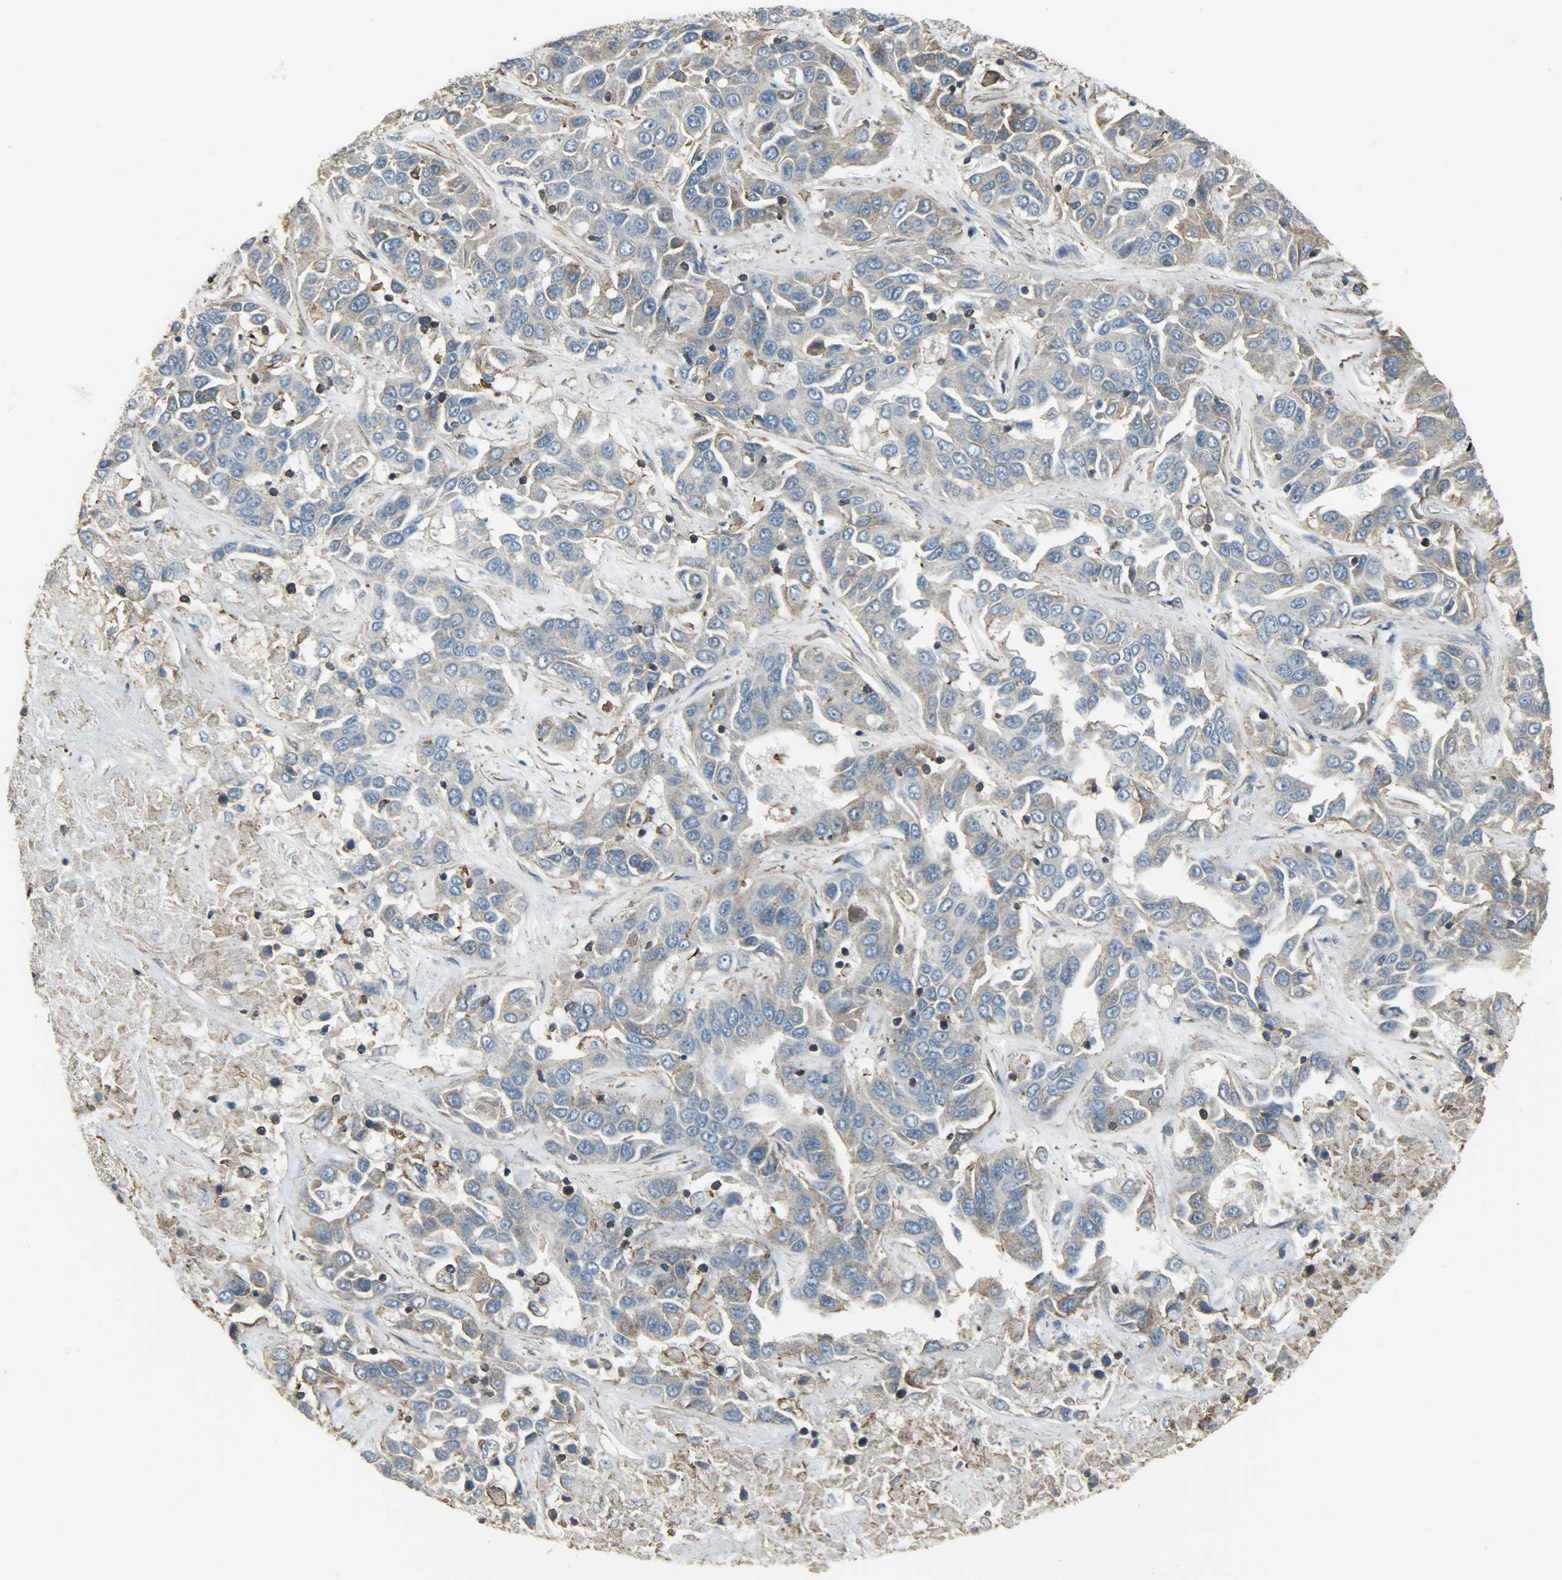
{"staining": {"intensity": "moderate", "quantity": ">75%", "location": "cytoplasmic/membranous"}, "tissue": "liver cancer", "cell_type": "Tumor cells", "image_type": "cancer", "snomed": [{"axis": "morphology", "description": "Cholangiocarcinoma"}, {"axis": "topography", "description": "Liver"}], "caption": "Tumor cells exhibit medium levels of moderate cytoplasmic/membranous staining in about >75% of cells in liver cancer.", "gene": "DNAJA4", "patient": {"sex": "female", "age": 52}}